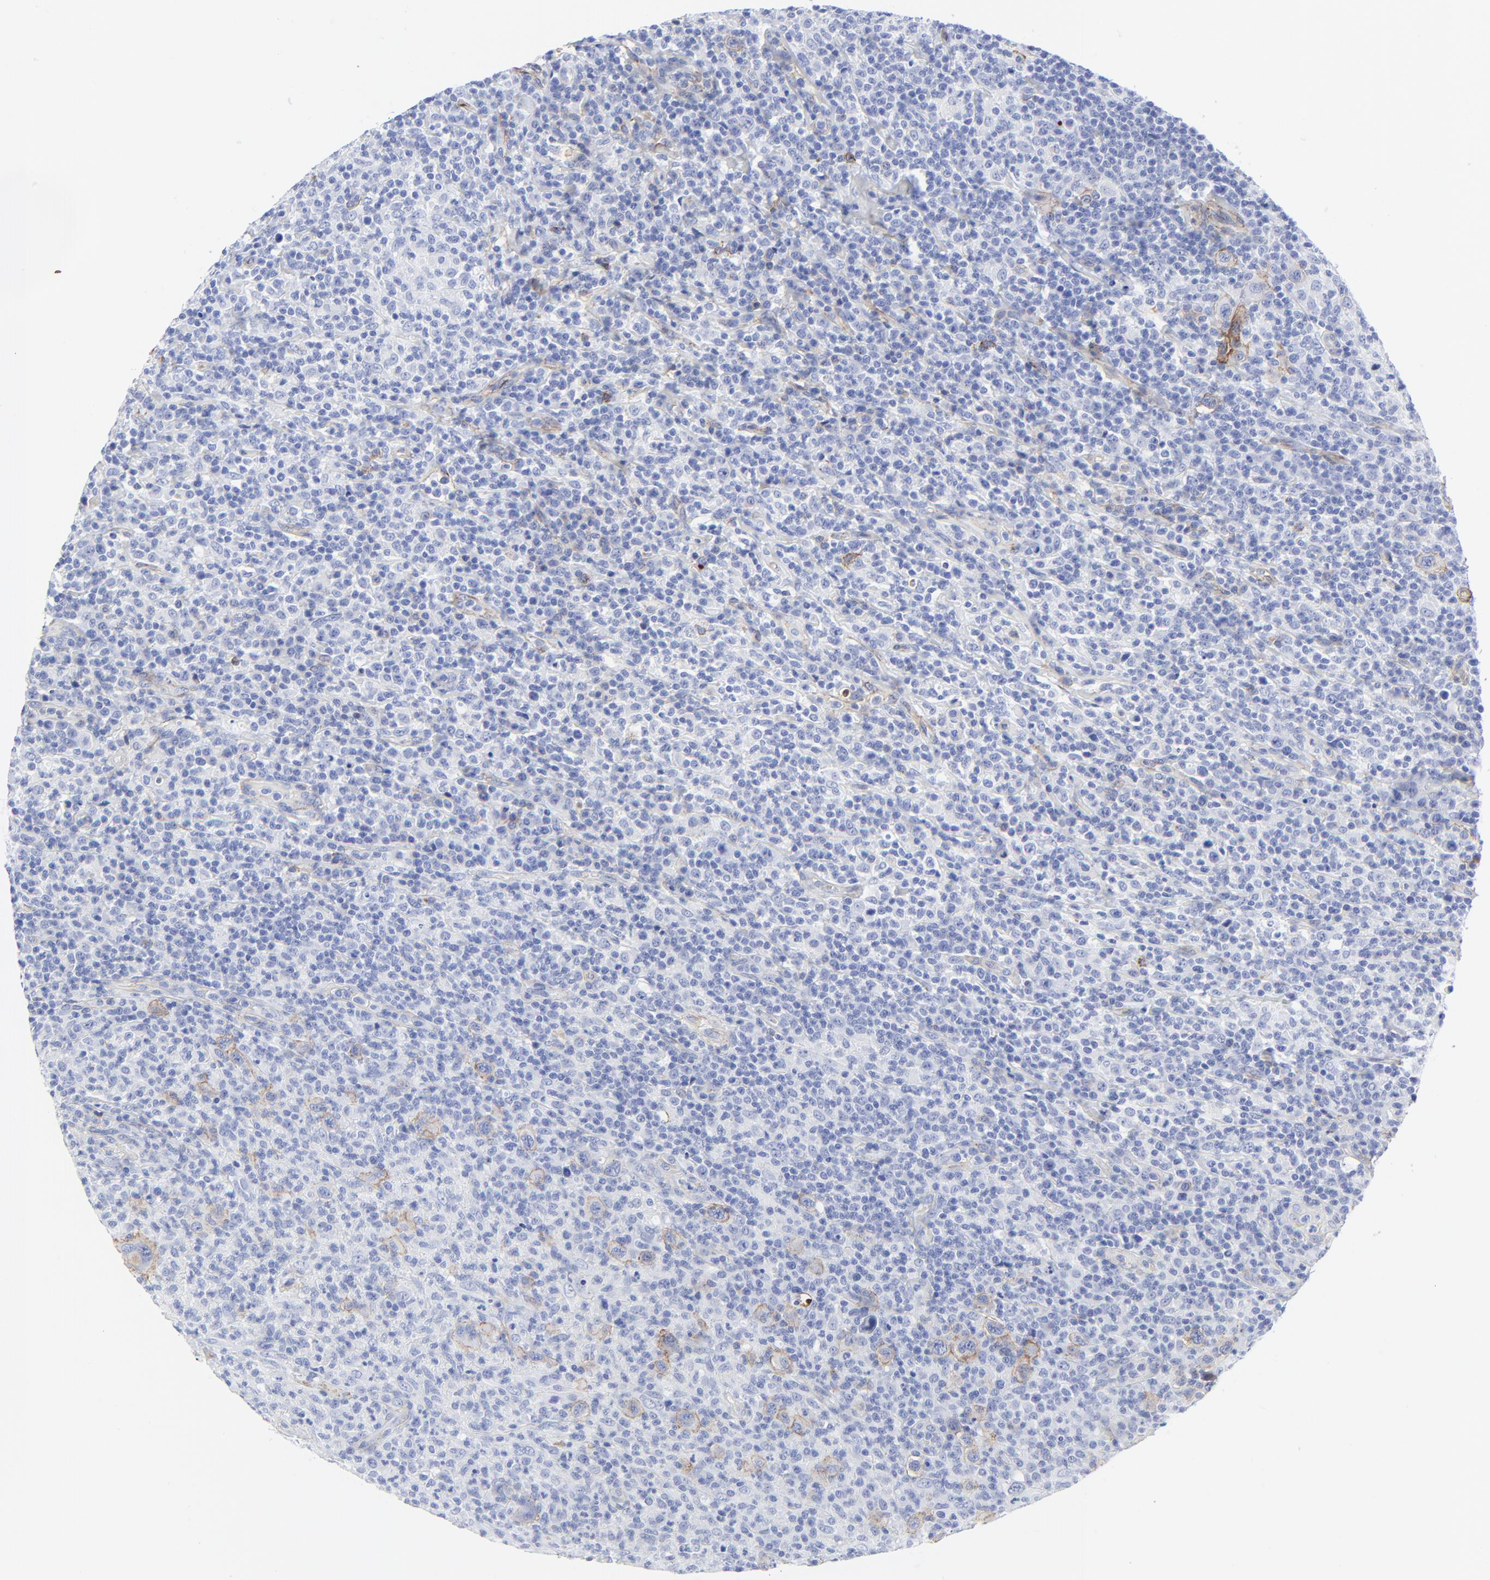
{"staining": {"intensity": "negative", "quantity": "none", "location": "none"}, "tissue": "lymphoma", "cell_type": "Tumor cells", "image_type": "cancer", "snomed": [{"axis": "morphology", "description": "Hodgkin's disease, NOS"}, {"axis": "topography", "description": "Lymph node"}], "caption": "Histopathology image shows no protein staining in tumor cells of lymphoma tissue.", "gene": "CAV1", "patient": {"sex": "male", "age": 65}}